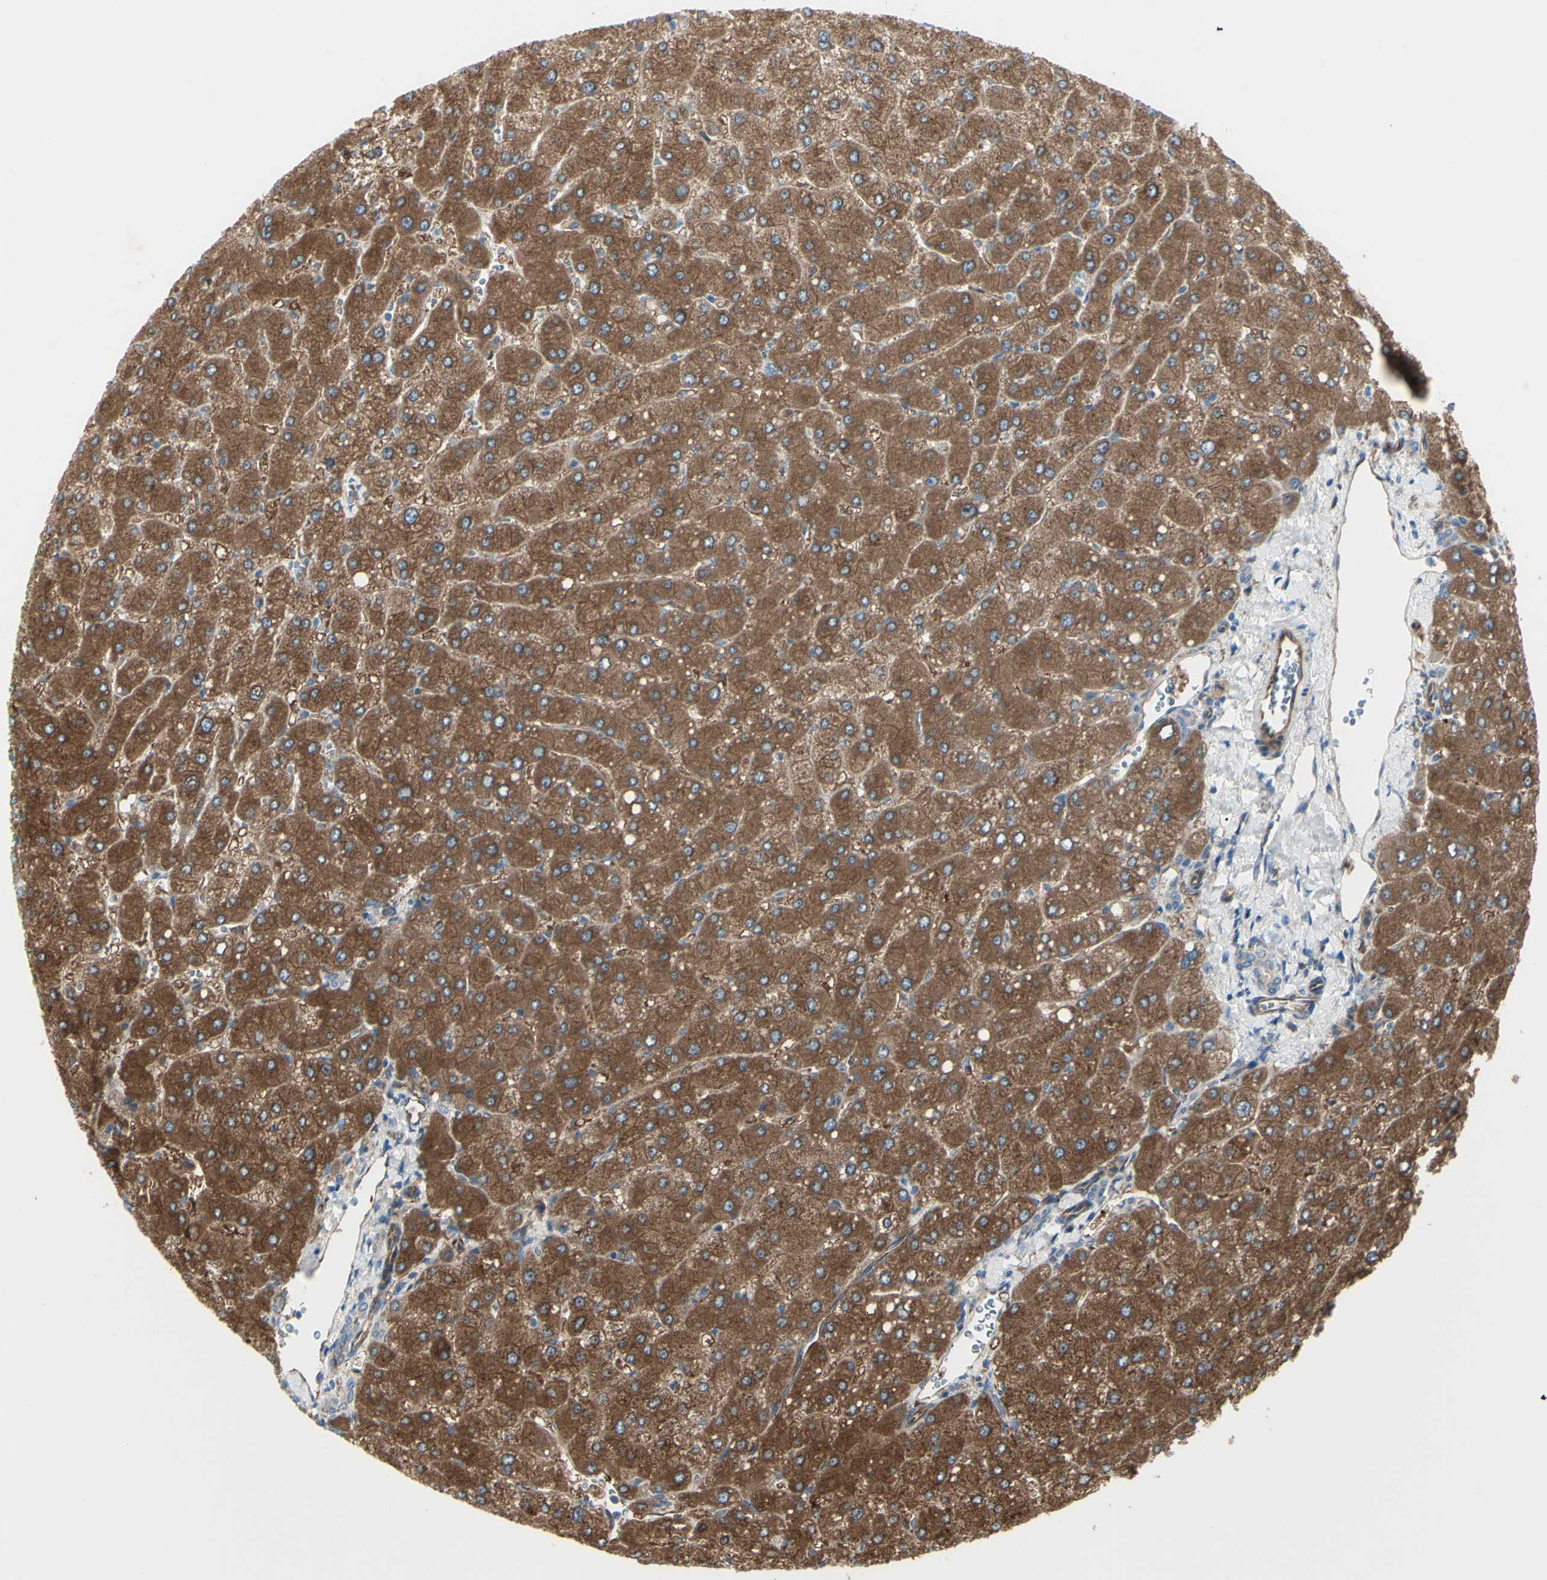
{"staining": {"intensity": "weak", "quantity": ">75%", "location": "cytoplasmic/membranous"}, "tissue": "liver", "cell_type": "Cholangiocytes", "image_type": "normal", "snomed": [{"axis": "morphology", "description": "Normal tissue, NOS"}, {"axis": "topography", "description": "Liver"}], "caption": "This histopathology image displays benign liver stained with immunohistochemistry (IHC) to label a protein in brown. The cytoplasmic/membranous of cholangiocytes show weak positivity for the protein. Nuclei are counter-stained blue.", "gene": "IGSF9B", "patient": {"sex": "male", "age": 55}}